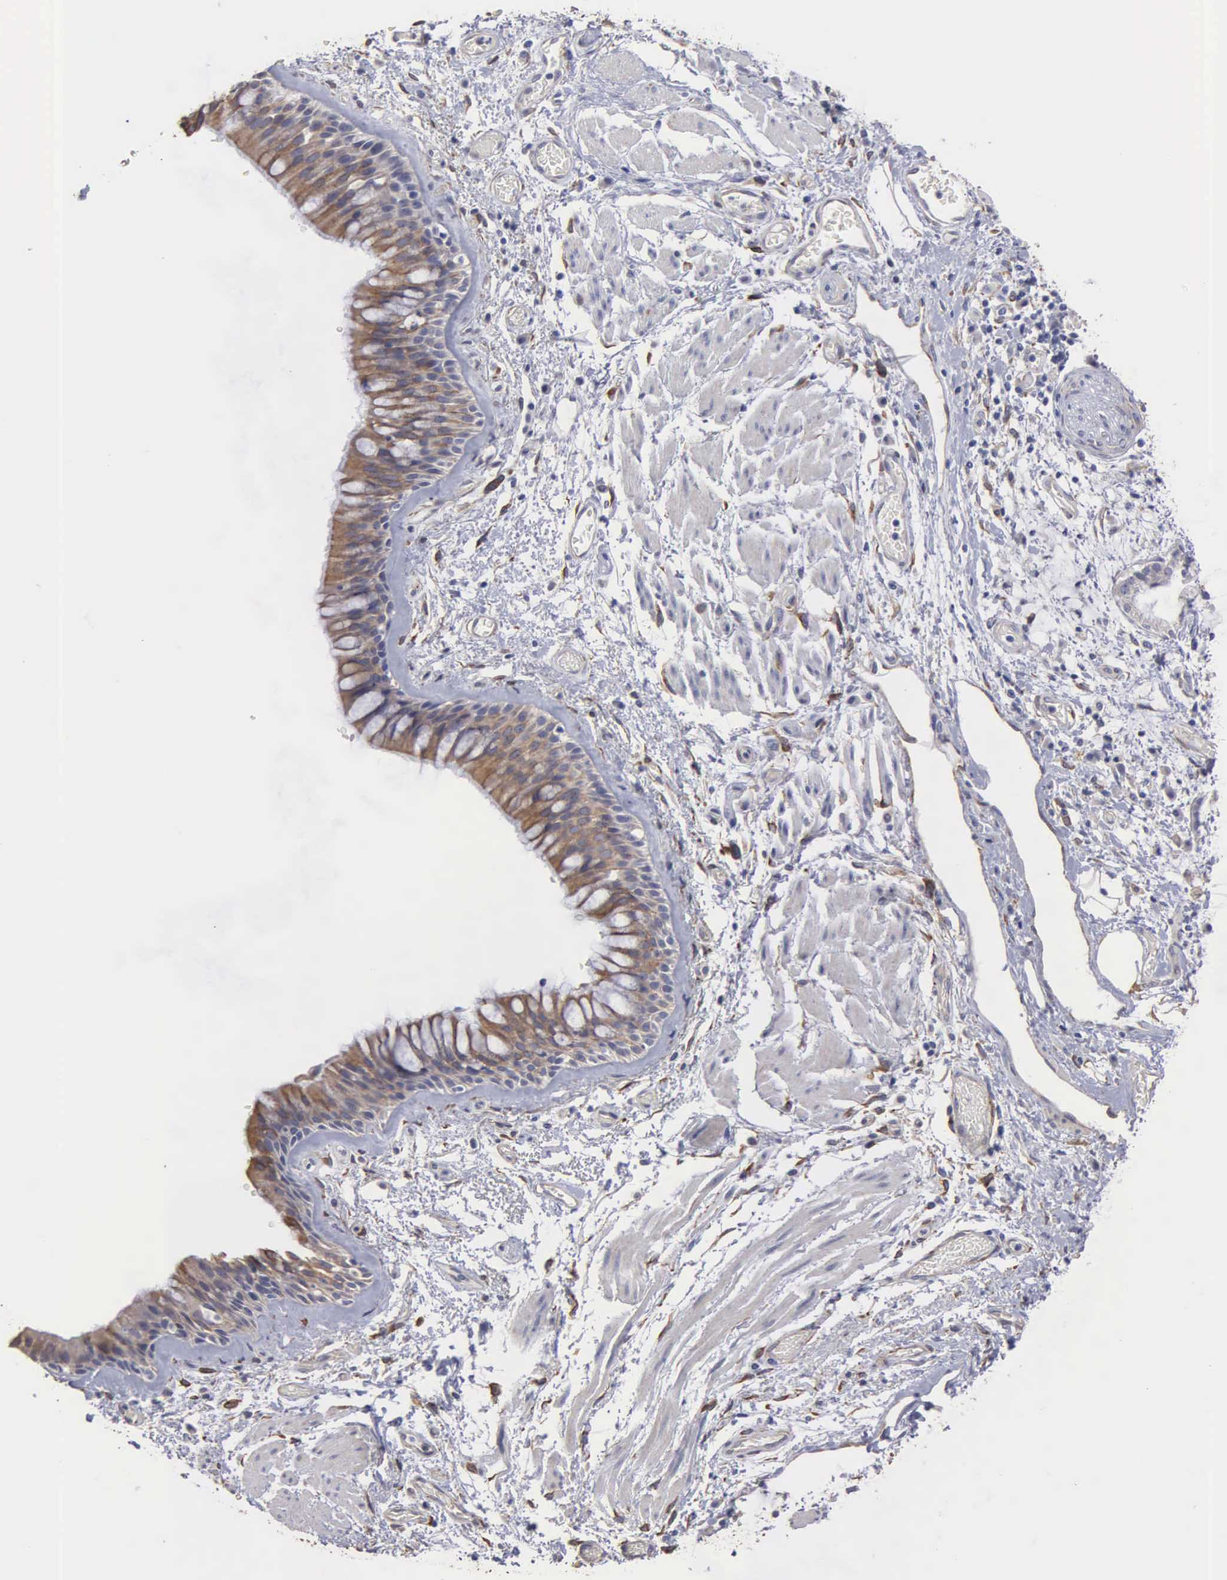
{"staining": {"intensity": "moderate", "quantity": "25%-75%", "location": "cytoplasmic/membranous"}, "tissue": "bronchus", "cell_type": "Respiratory epithelial cells", "image_type": "normal", "snomed": [{"axis": "morphology", "description": "Normal tissue, NOS"}, {"axis": "topography", "description": "Bronchus"}, {"axis": "topography", "description": "Lung"}], "caption": "Human bronchus stained with a brown dye shows moderate cytoplasmic/membranous positive staining in about 25%-75% of respiratory epithelial cells.", "gene": "LIN52", "patient": {"sex": "female", "age": 57}}